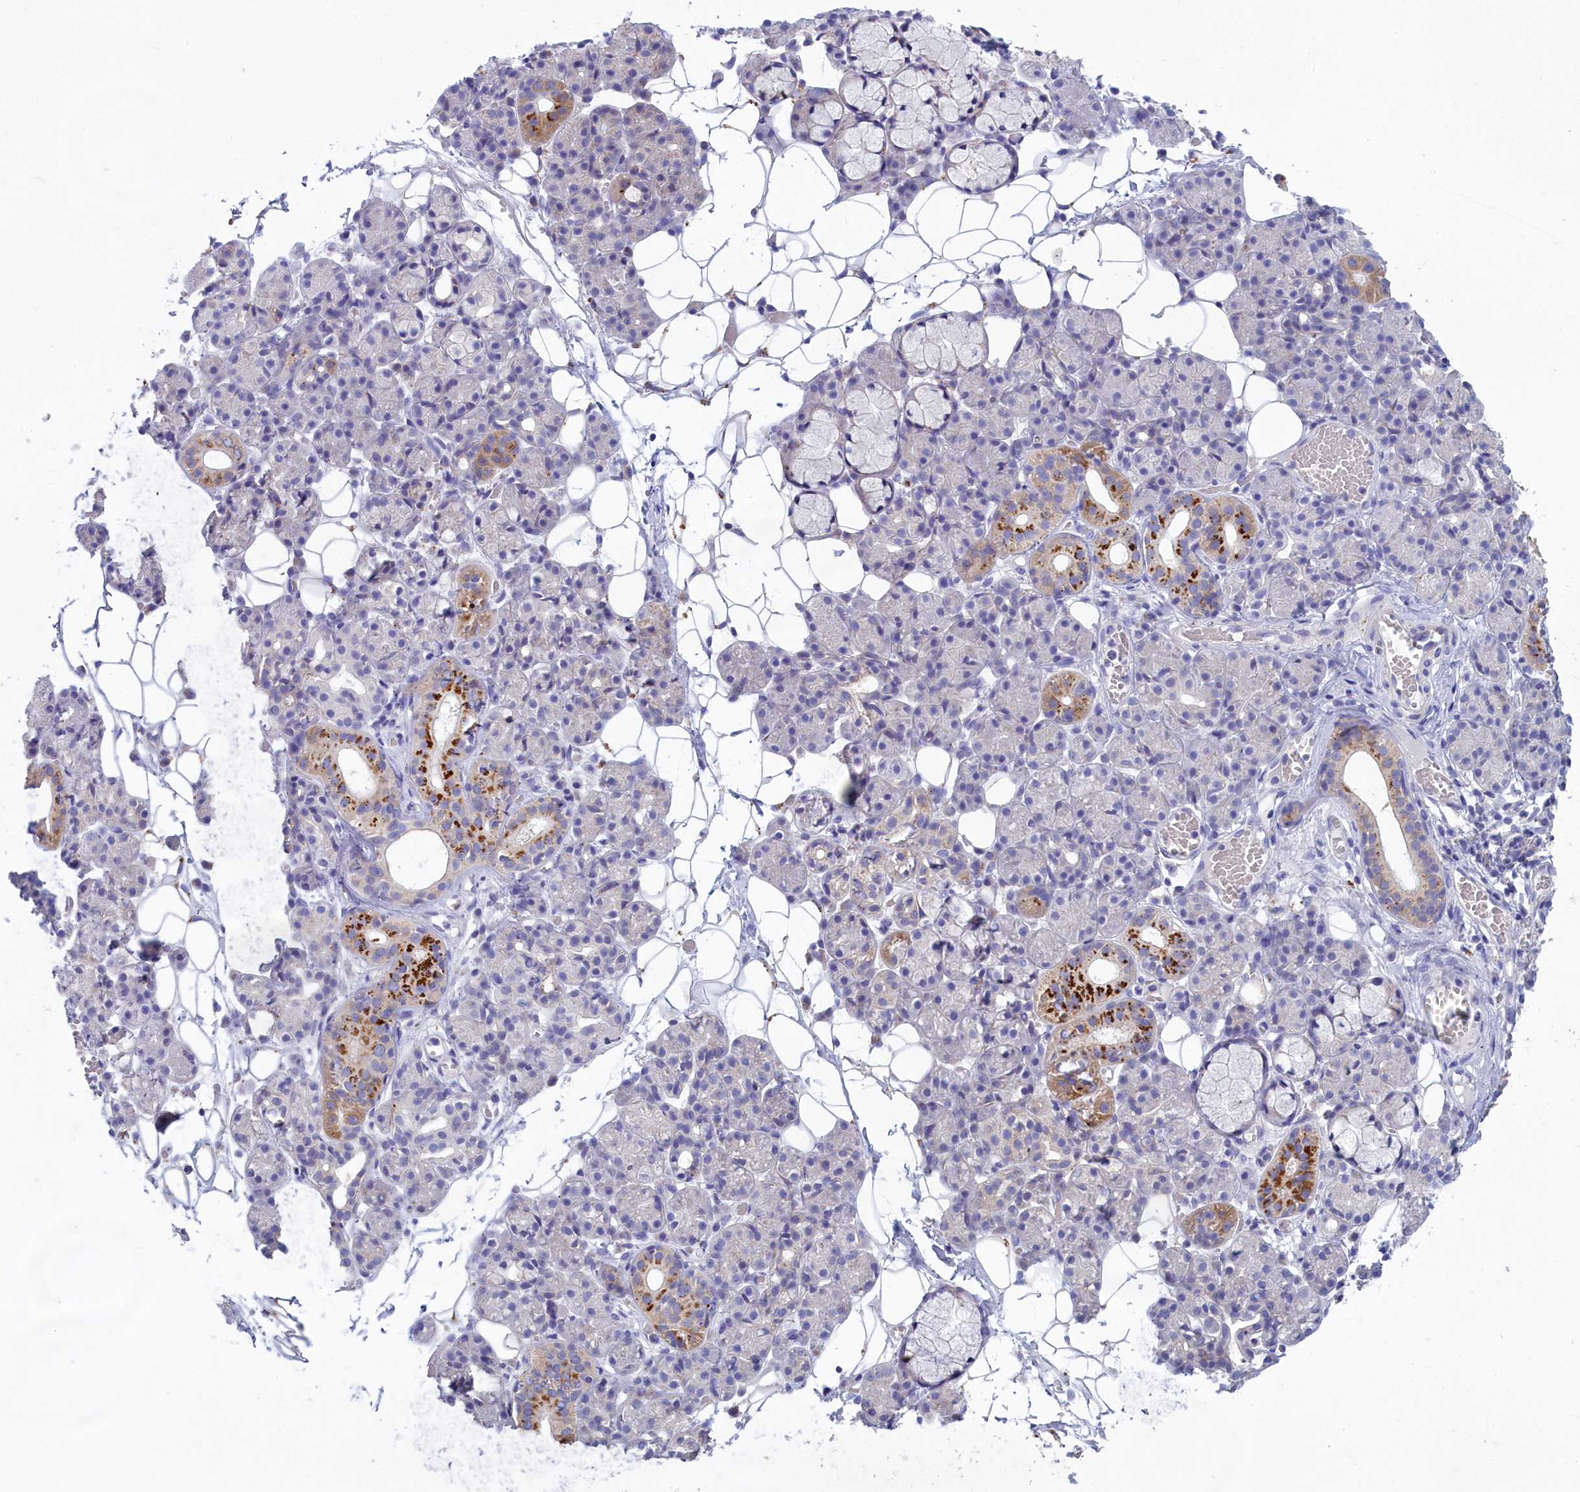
{"staining": {"intensity": "strong", "quantity": "<25%", "location": "cytoplasmic/membranous"}, "tissue": "salivary gland", "cell_type": "Glandular cells", "image_type": "normal", "snomed": [{"axis": "morphology", "description": "Normal tissue, NOS"}, {"axis": "topography", "description": "Salivary gland"}], "caption": "This photomicrograph reveals IHC staining of benign human salivary gland, with medium strong cytoplasmic/membranous staining in approximately <25% of glandular cells.", "gene": "WDR6", "patient": {"sex": "male", "age": 63}}